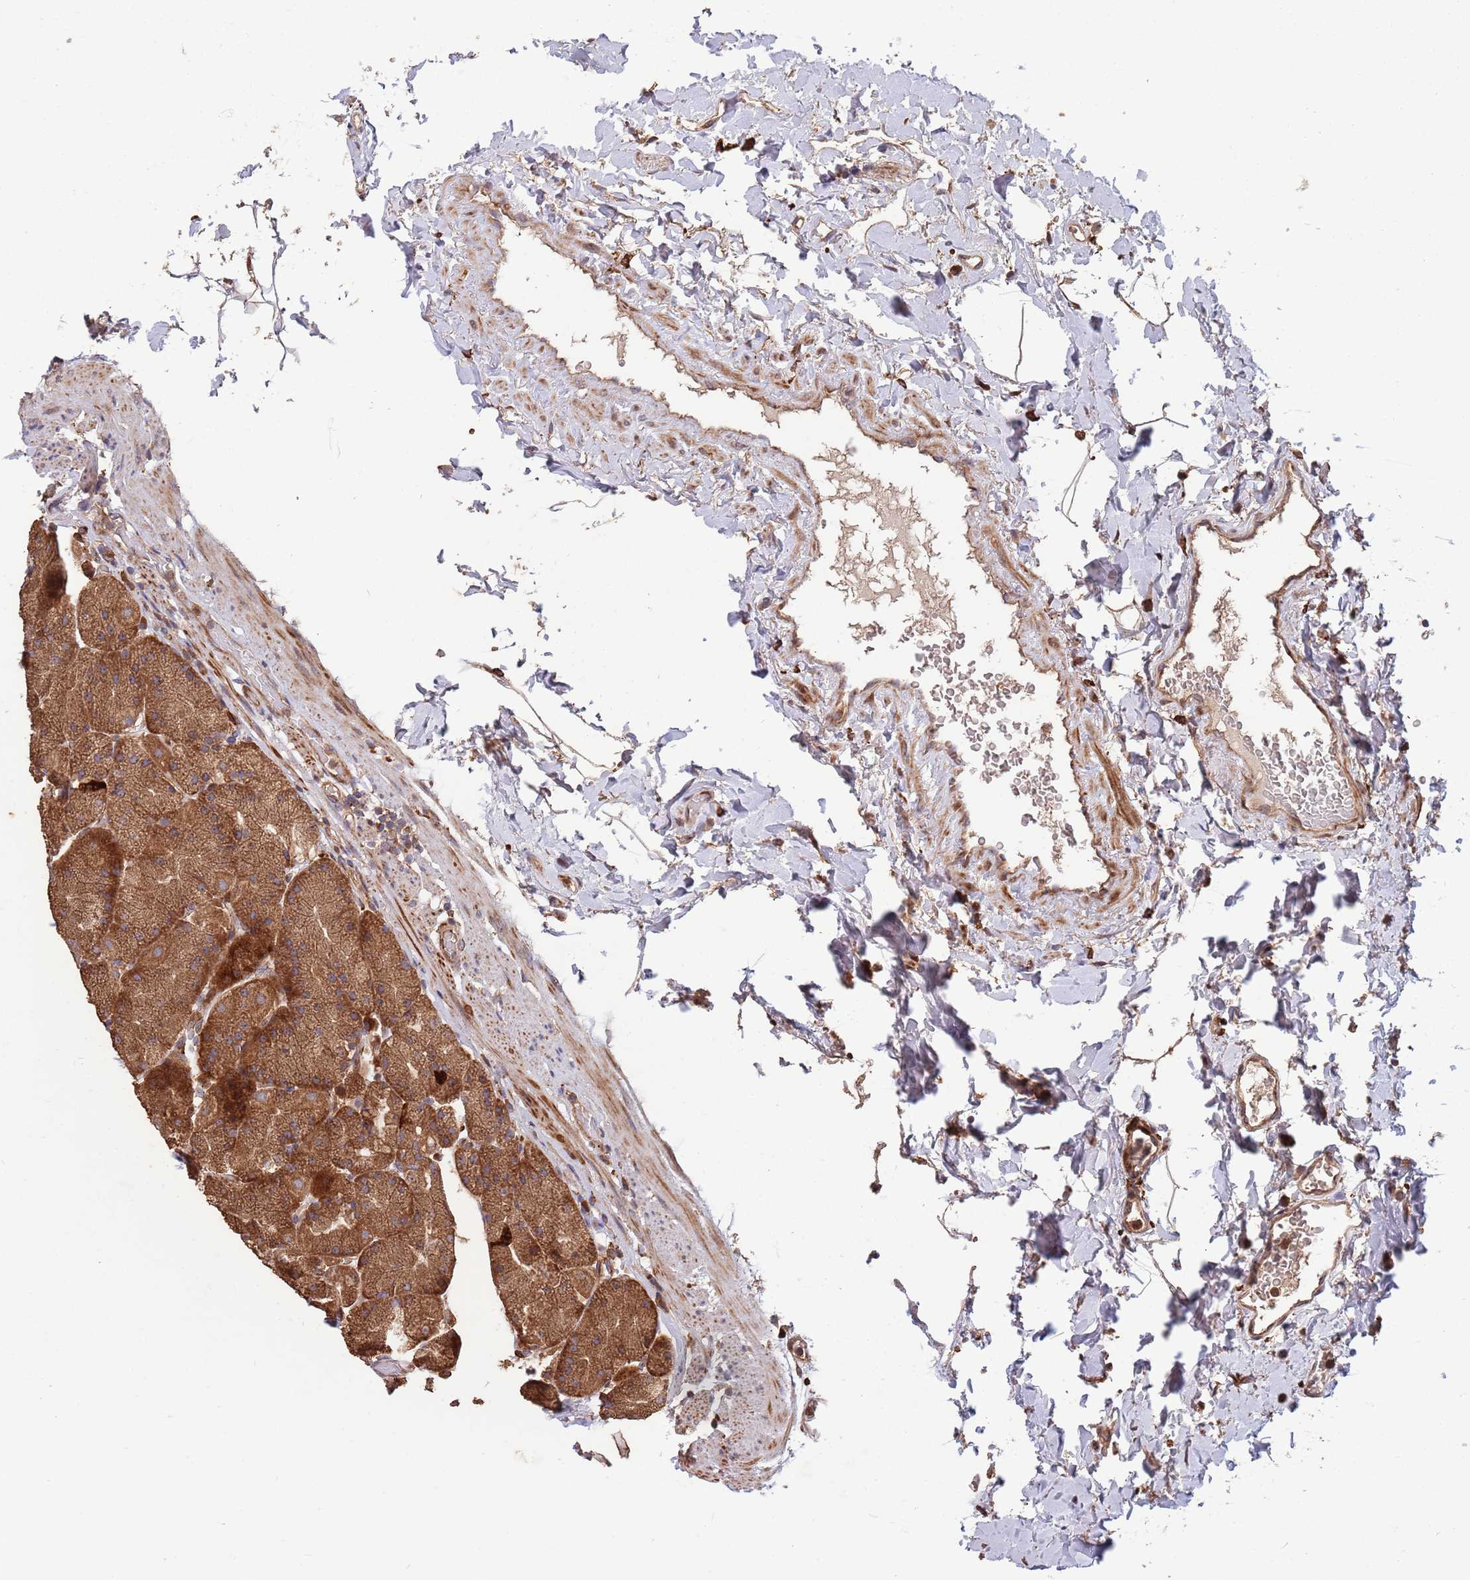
{"staining": {"intensity": "moderate", "quantity": ">75%", "location": "cytoplasmic/membranous"}, "tissue": "stomach", "cell_type": "Glandular cells", "image_type": "normal", "snomed": [{"axis": "morphology", "description": "Normal tissue, NOS"}, {"axis": "topography", "description": "Stomach, upper"}, {"axis": "topography", "description": "Stomach, lower"}], "caption": "High-magnification brightfield microscopy of benign stomach stained with DAB (3,3'-diaminobenzidine) (brown) and counterstained with hematoxylin (blue). glandular cells exhibit moderate cytoplasmic/membranous staining is present in approximately>75% of cells.", "gene": "ZNF428", "patient": {"sex": "male", "age": 67}}